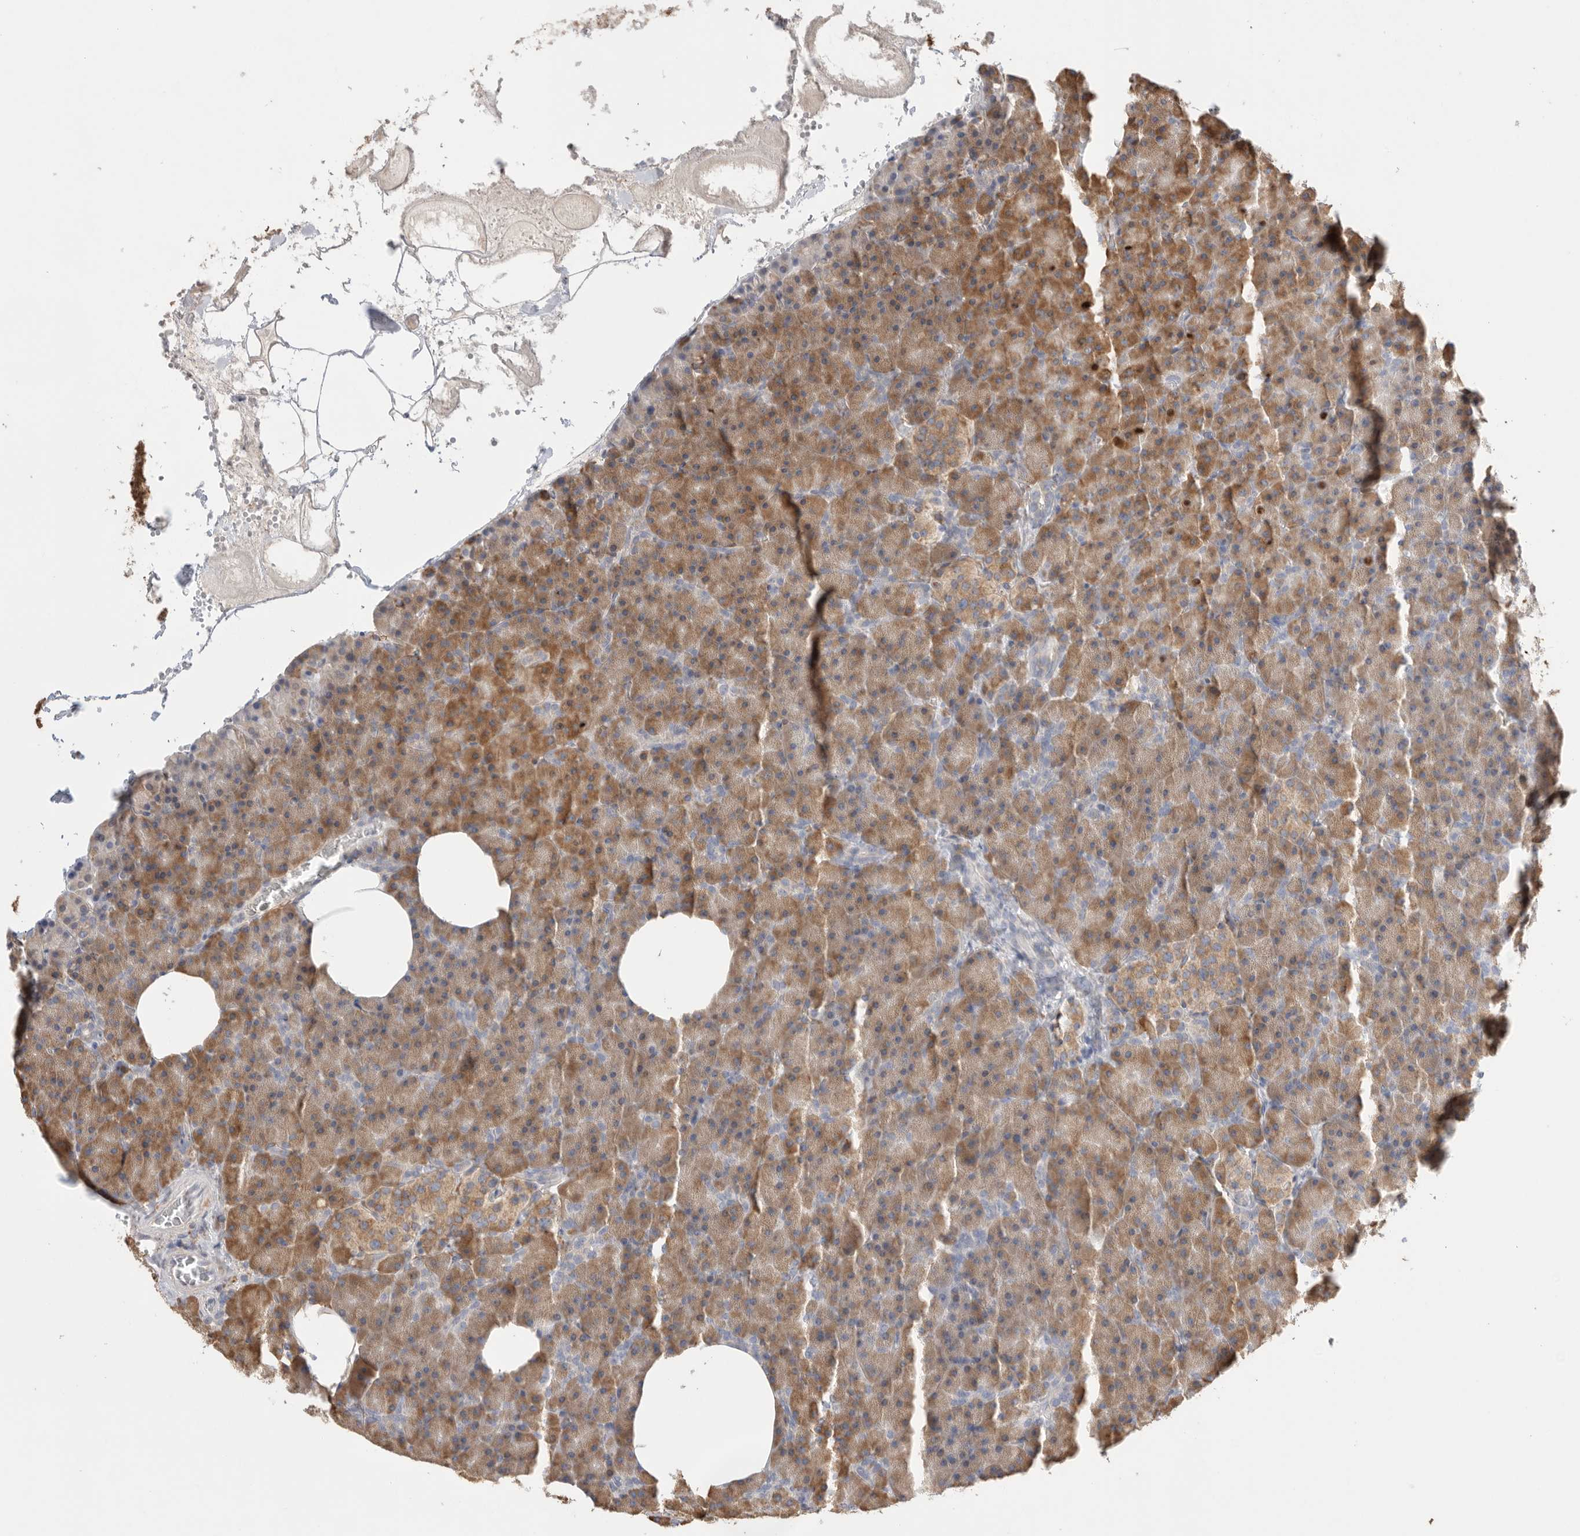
{"staining": {"intensity": "moderate", "quantity": ">75%", "location": "cytoplasmic/membranous"}, "tissue": "pancreas", "cell_type": "Exocrine glandular cells", "image_type": "normal", "snomed": [{"axis": "morphology", "description": "Normal tissue, NOS"}, {"axis": "morphology", "description": "Carcinoid, malignant, NOS"}, {"axis": "topography", "description": "Pancreas"}], "caption": "Normal pancreas displays moderate cytoplasmic/membranous positivity in about >75% of exocrine glandular cells, visualized by immunohistochemistry. (Brightfield microscopy of DAB IHC at high magnification).", "gene": "BLOC1S5", "patient": {"sex": "female", "age": 35}}